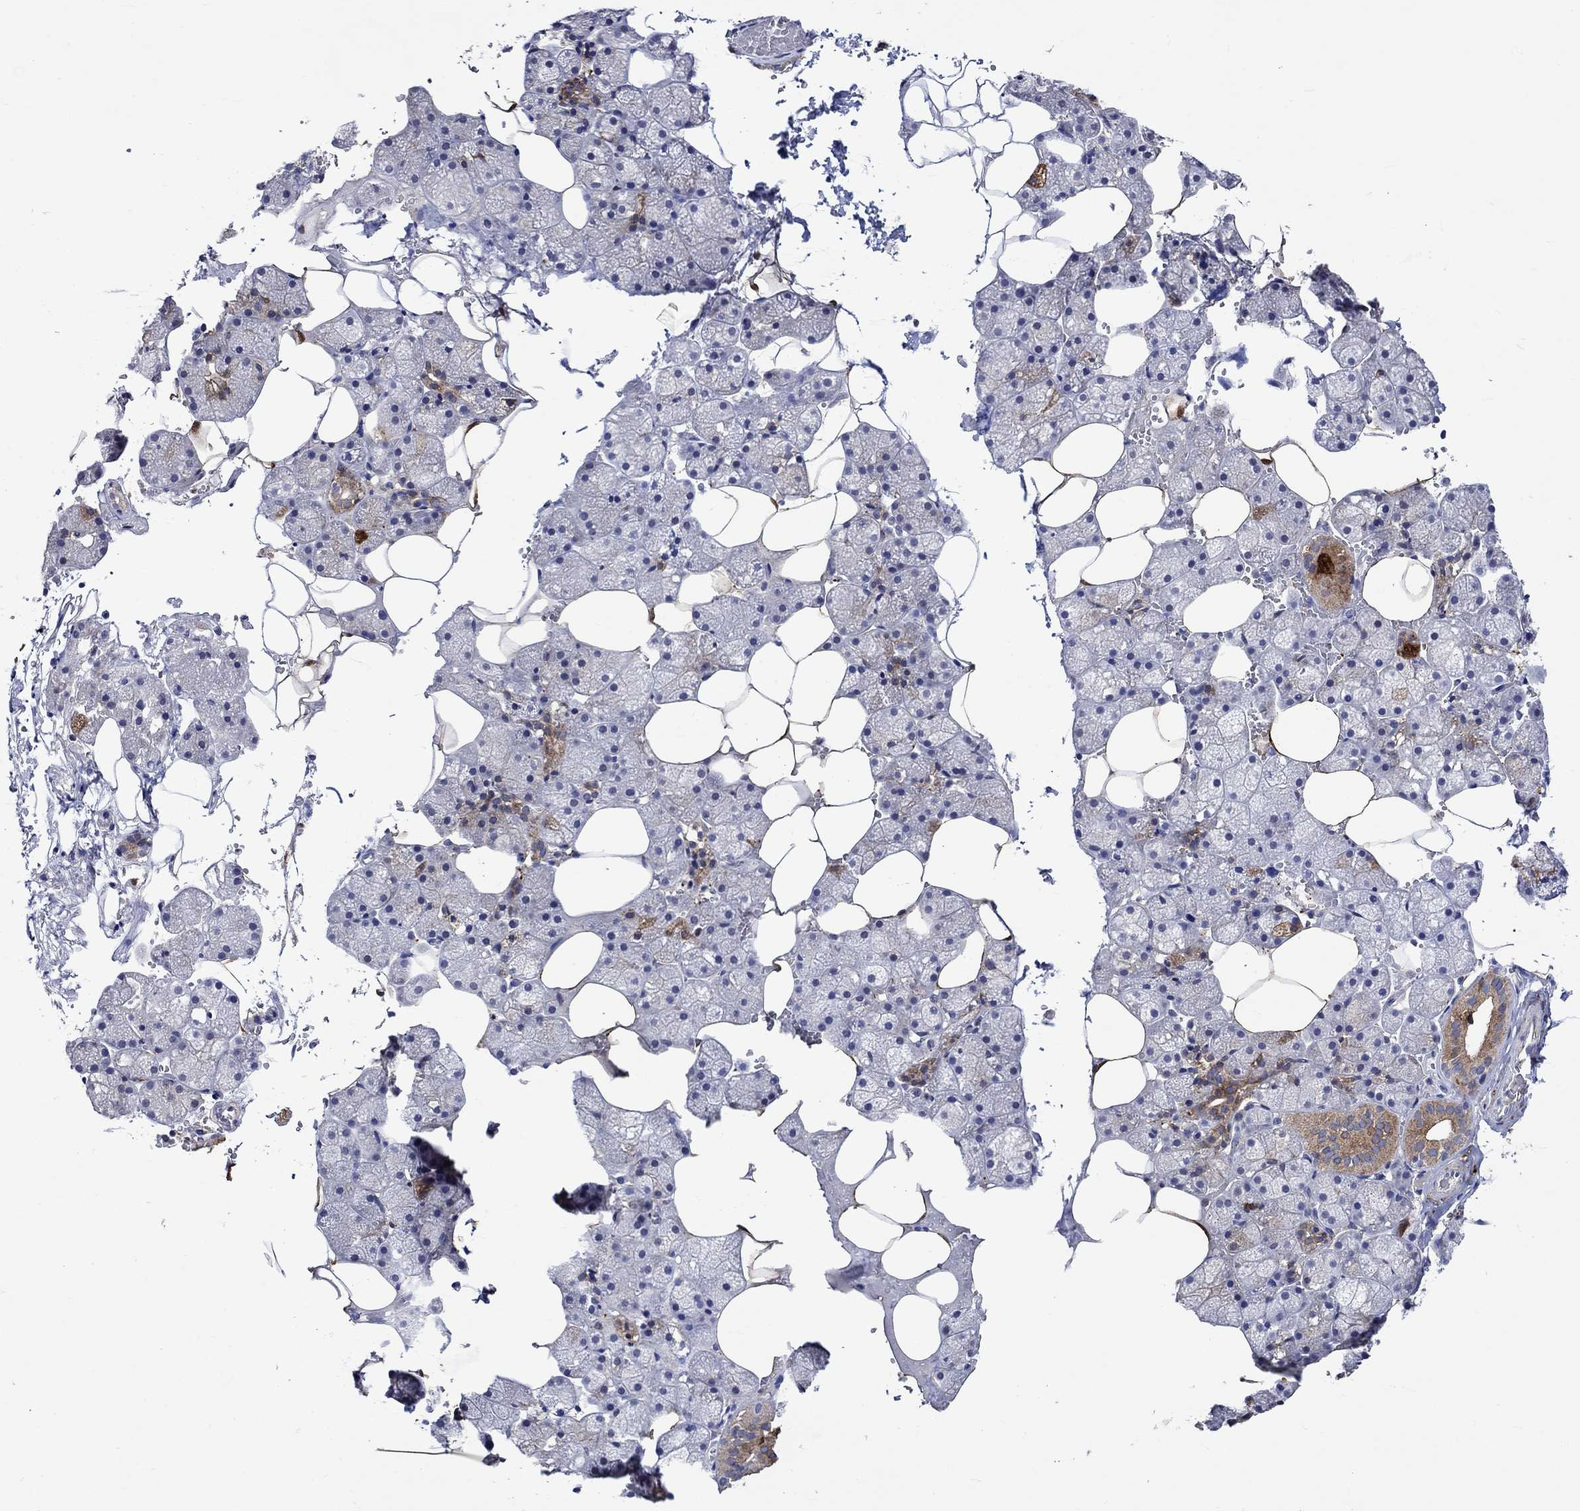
{"staining": {"intensity": "strong", "quantity": "<25%", "location": "cytoplasmic/membranous"}, "tissue": "salivary gland", "cell_type": "Glandular cells", "image_type": "normal", "snomed": [{"axis": "morphology", "description": "Normal tissue, NOS"}, {"axis": "topography", "description": "Salivary gland"}], "caption": "The photomicrograph exhibits immunohistochemical staining of normal salivary gland. There is strong cytoplasmic/membranous staining is identified in approximately <25% of glandular cells.", "gene": "CRYAB", "patient": {"sex": "male", "age": 38}}